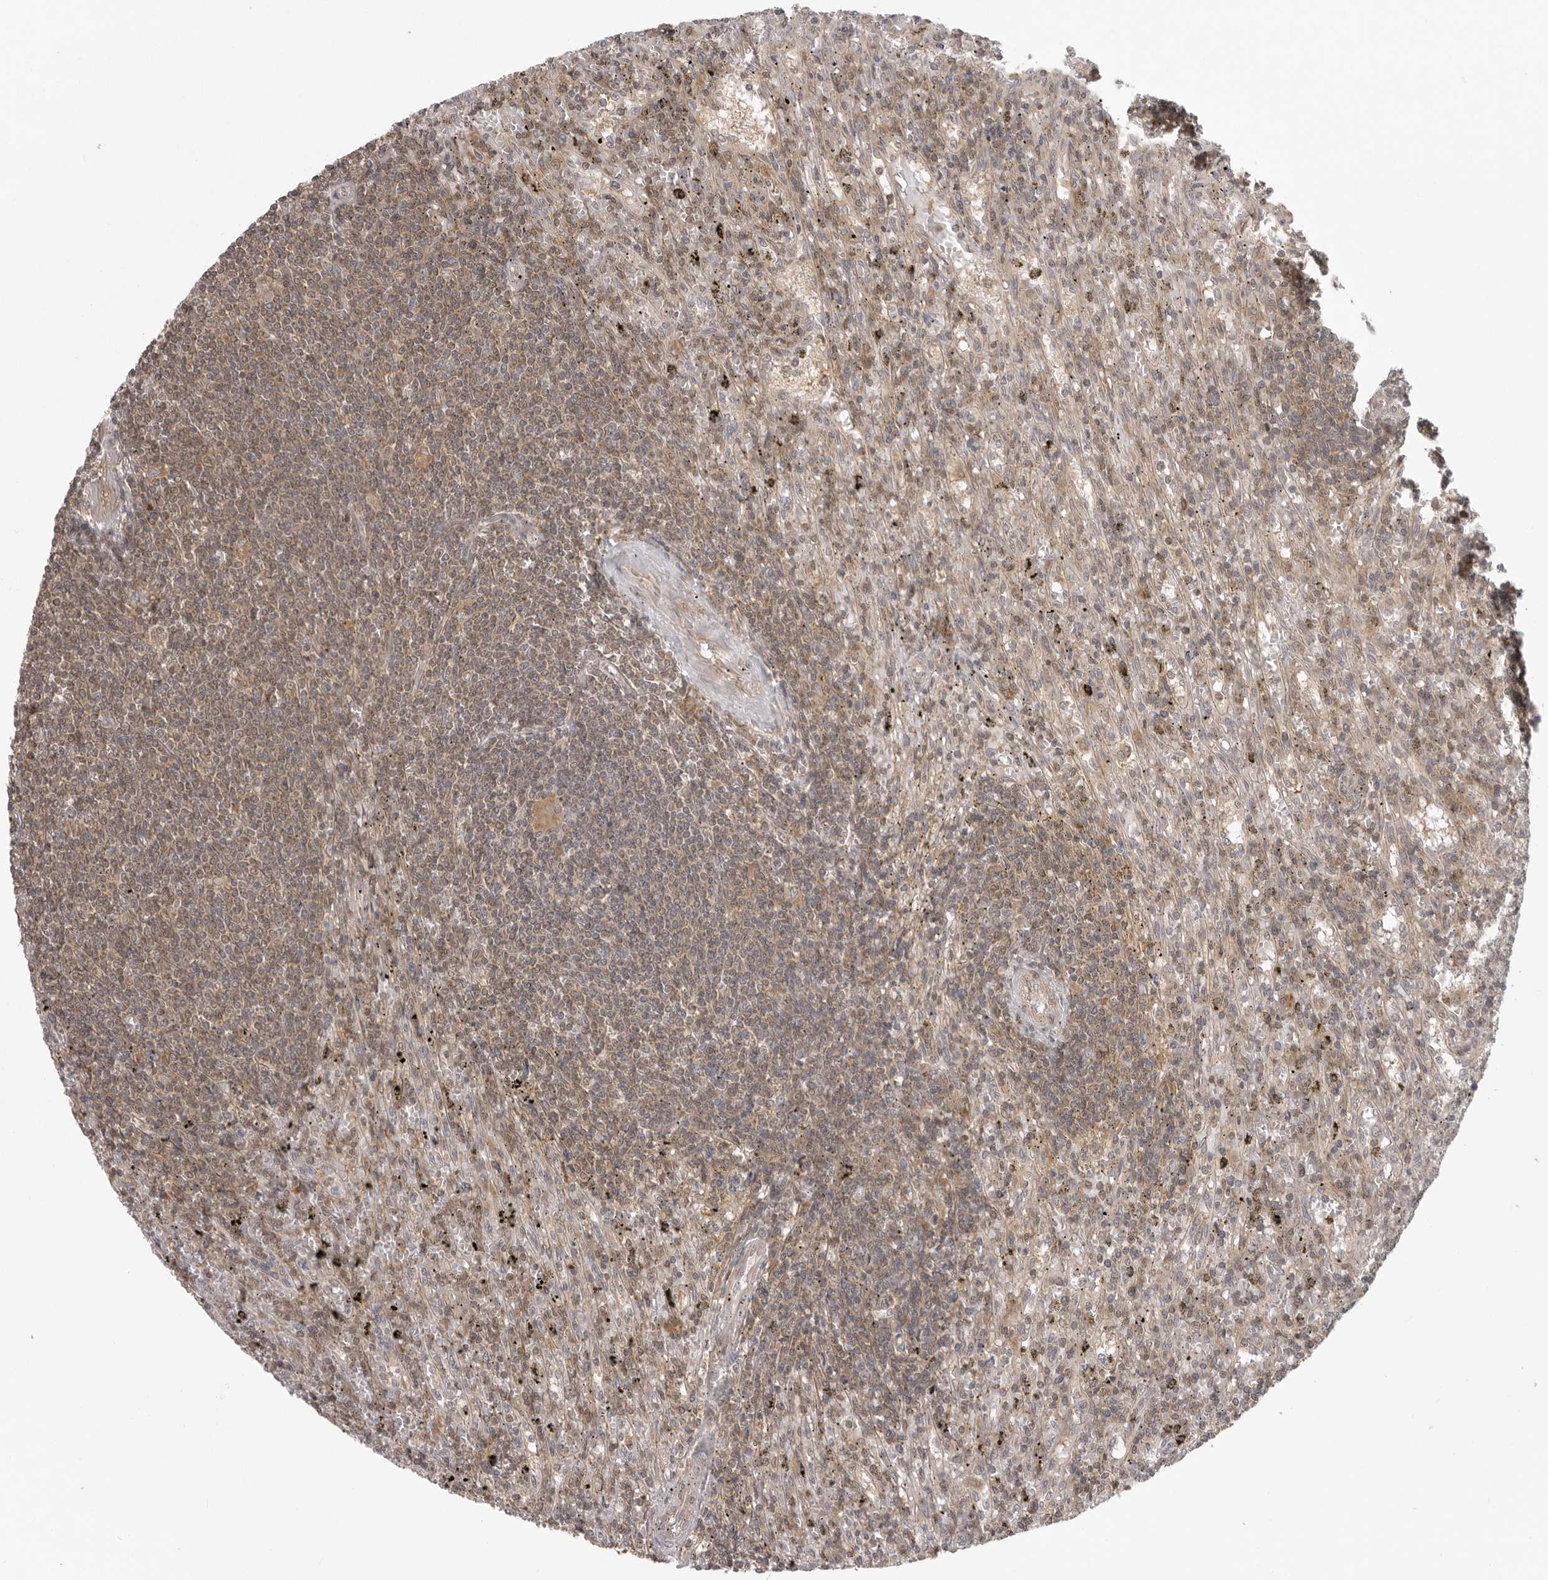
{"staining": {"intensity": "weak", "quantity": ">75%", "location": "cytoplasmic/membranous,nuclear"}, "tissue": "lymphoma", "cell_type": "Tumor cells", "image_type": "cancer", "snomed": [{"axis": "morphology", "description": "Malignant lymphoma, non-Hodgkin's type, Low grade"}, {"axis": "topography", "description": "Spleen"}], "caption": "Tumor cells exhibit low levels of weak cytoplasmic/membranous and nuclear expression in about >75% of cells in lymphoma.", "gene": "PRRC2A", "patient": {"sex": "male", "age": 76}}